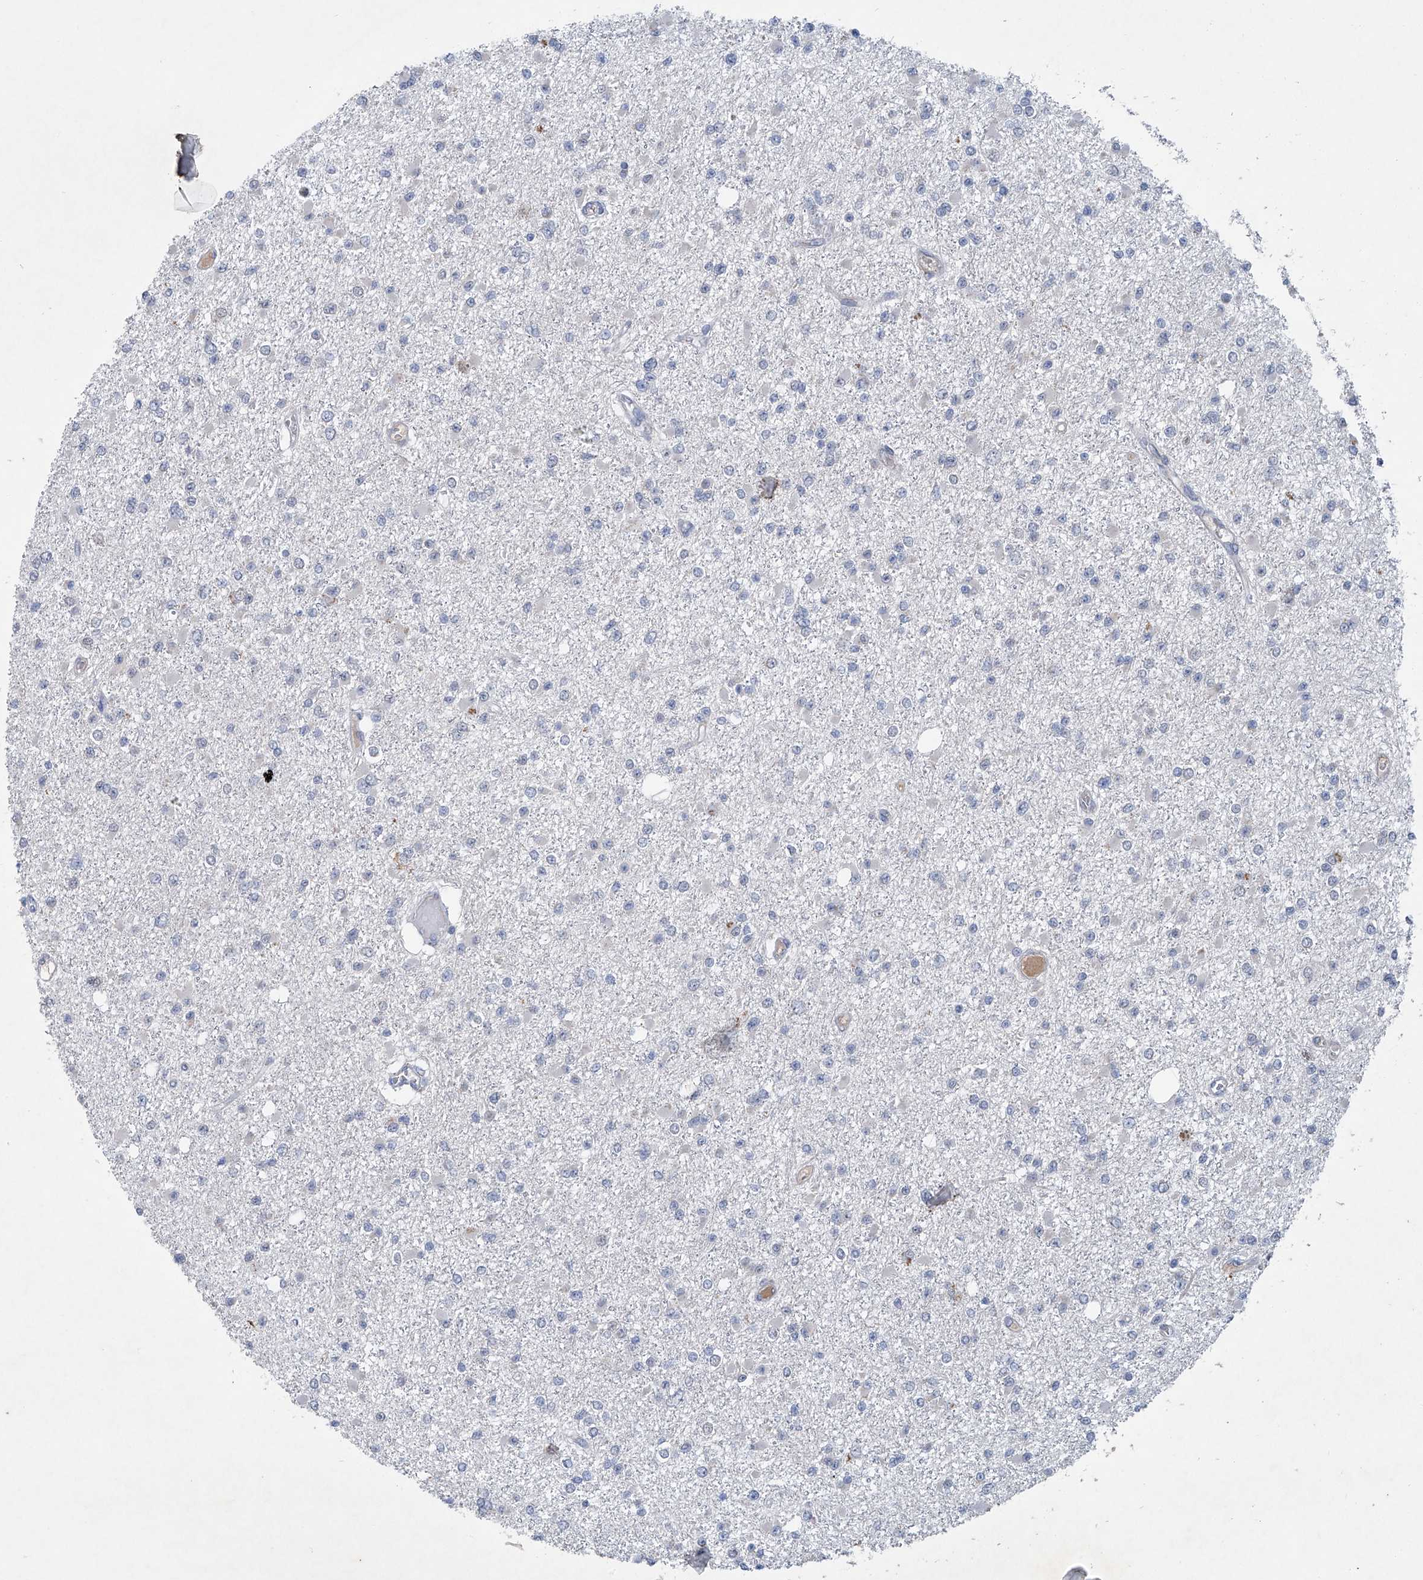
{"staining": {"intensity": "negative", "quantity": "none", "location": "none"}, "tissue": "glioma", "cell_type": "Tumor cells", "image_type": "cancer", "snomed": [{"axis": "morphology", "description": "Glioma, malignant, Low grade"}, {"axis": "topography", "description": "Brain"}], "caption": "Protein analysis of malignant glioma (low-grade) shows no significant expression in tumor cells.", "gene": "PCSK5", "patient": {"sex": "female", "age": 22}}